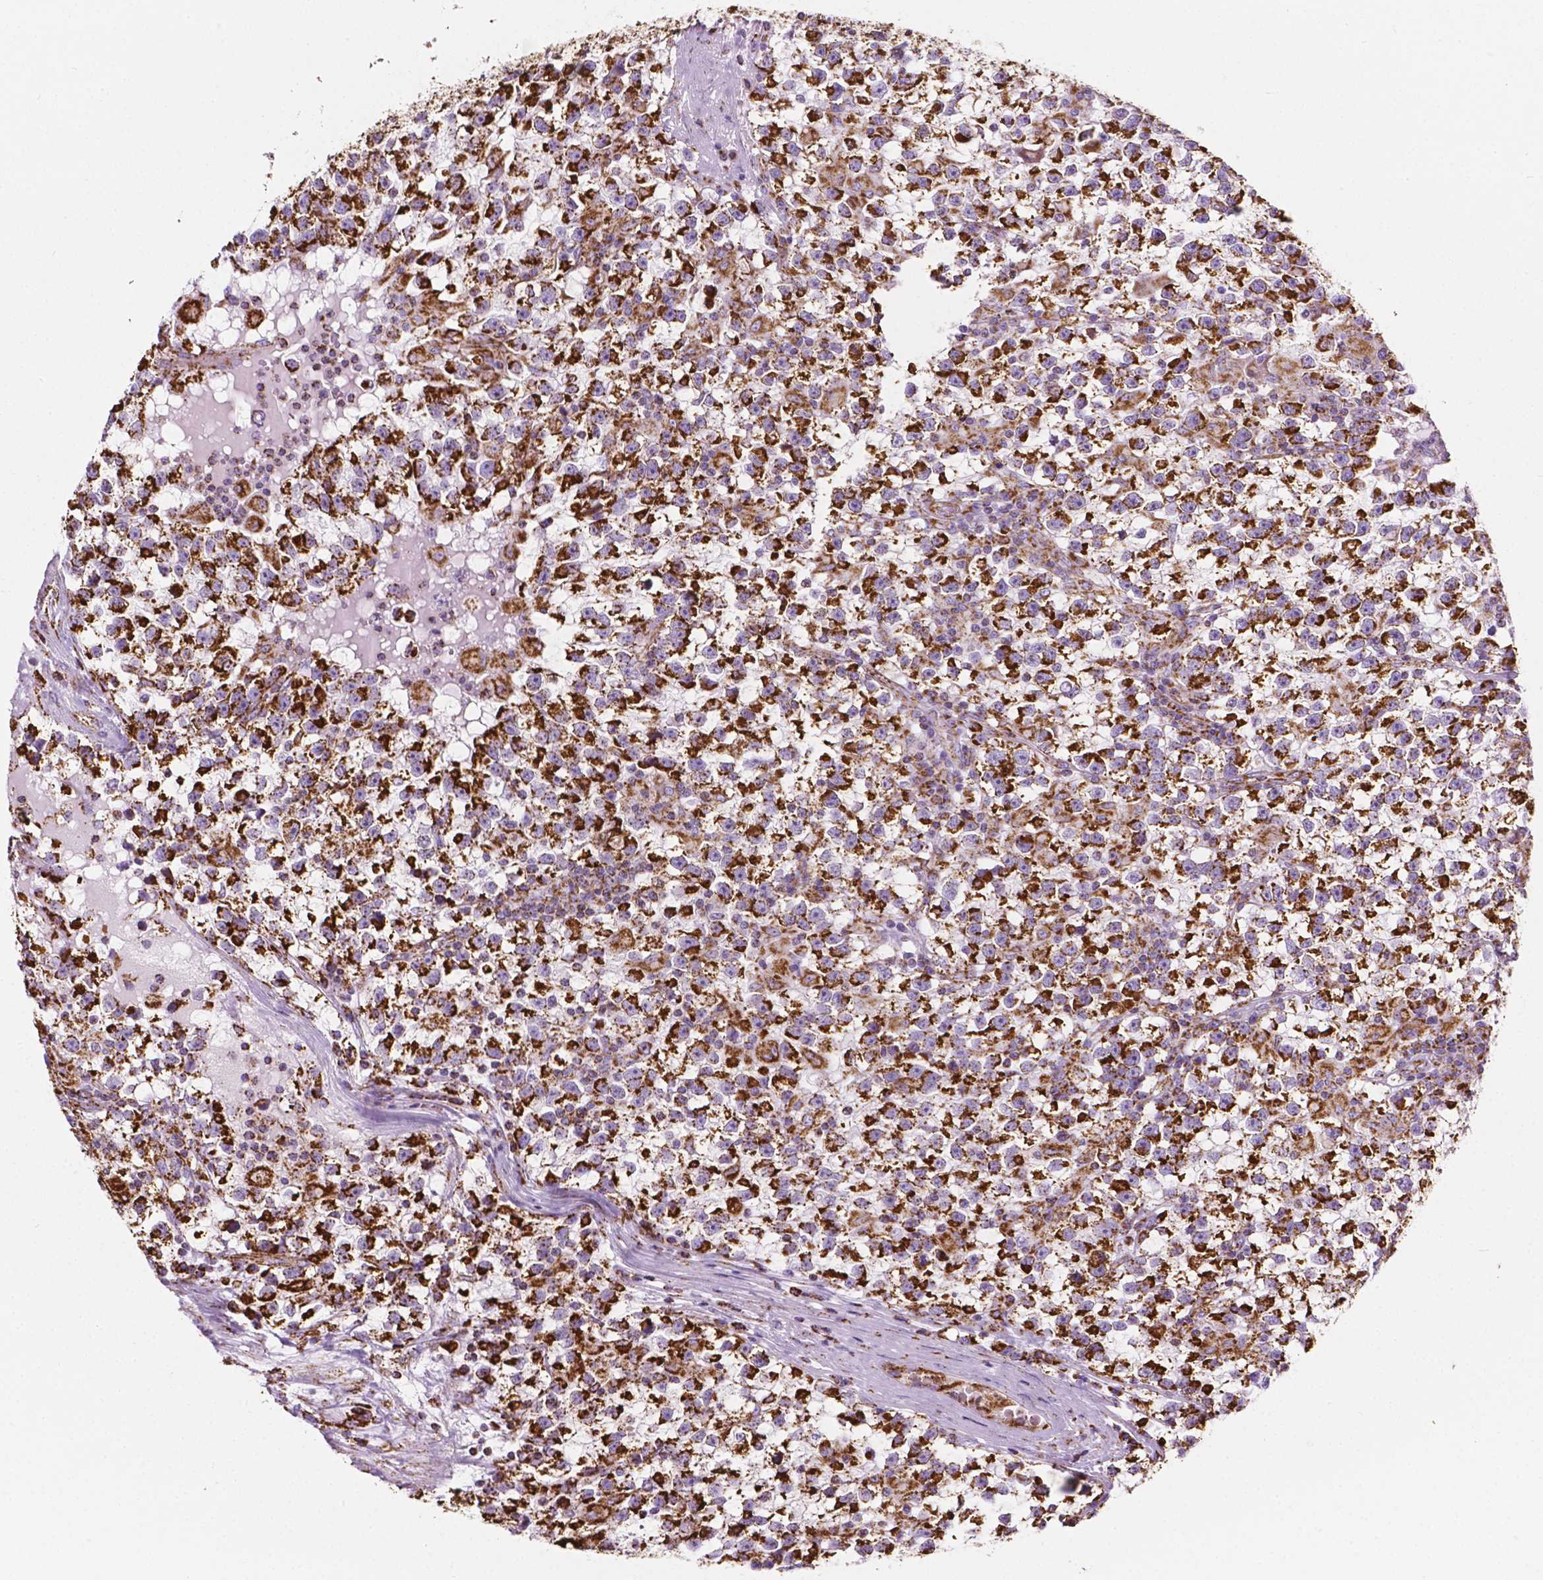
{"staining": {"intensity": "strong", "quantity": ">75%", "location": "cytoplasmic/membranous"}, "tissue": "testis cancer", "cell_type": "Tumor cells", "image_type": "cancer", "snomed": [{"axis": "morphology", "description": "Seminoma, NOS"}, {"axis": "topography", "description": "Testis"}], "caption": "DAB immunohistochemical staining of testis seminoma reveals strong cytoplasmic/membranous protein staining in approximately >75% of tumor cells.", "gene": "RMDN3", "patient": {"sex": "male", "age": 31}}